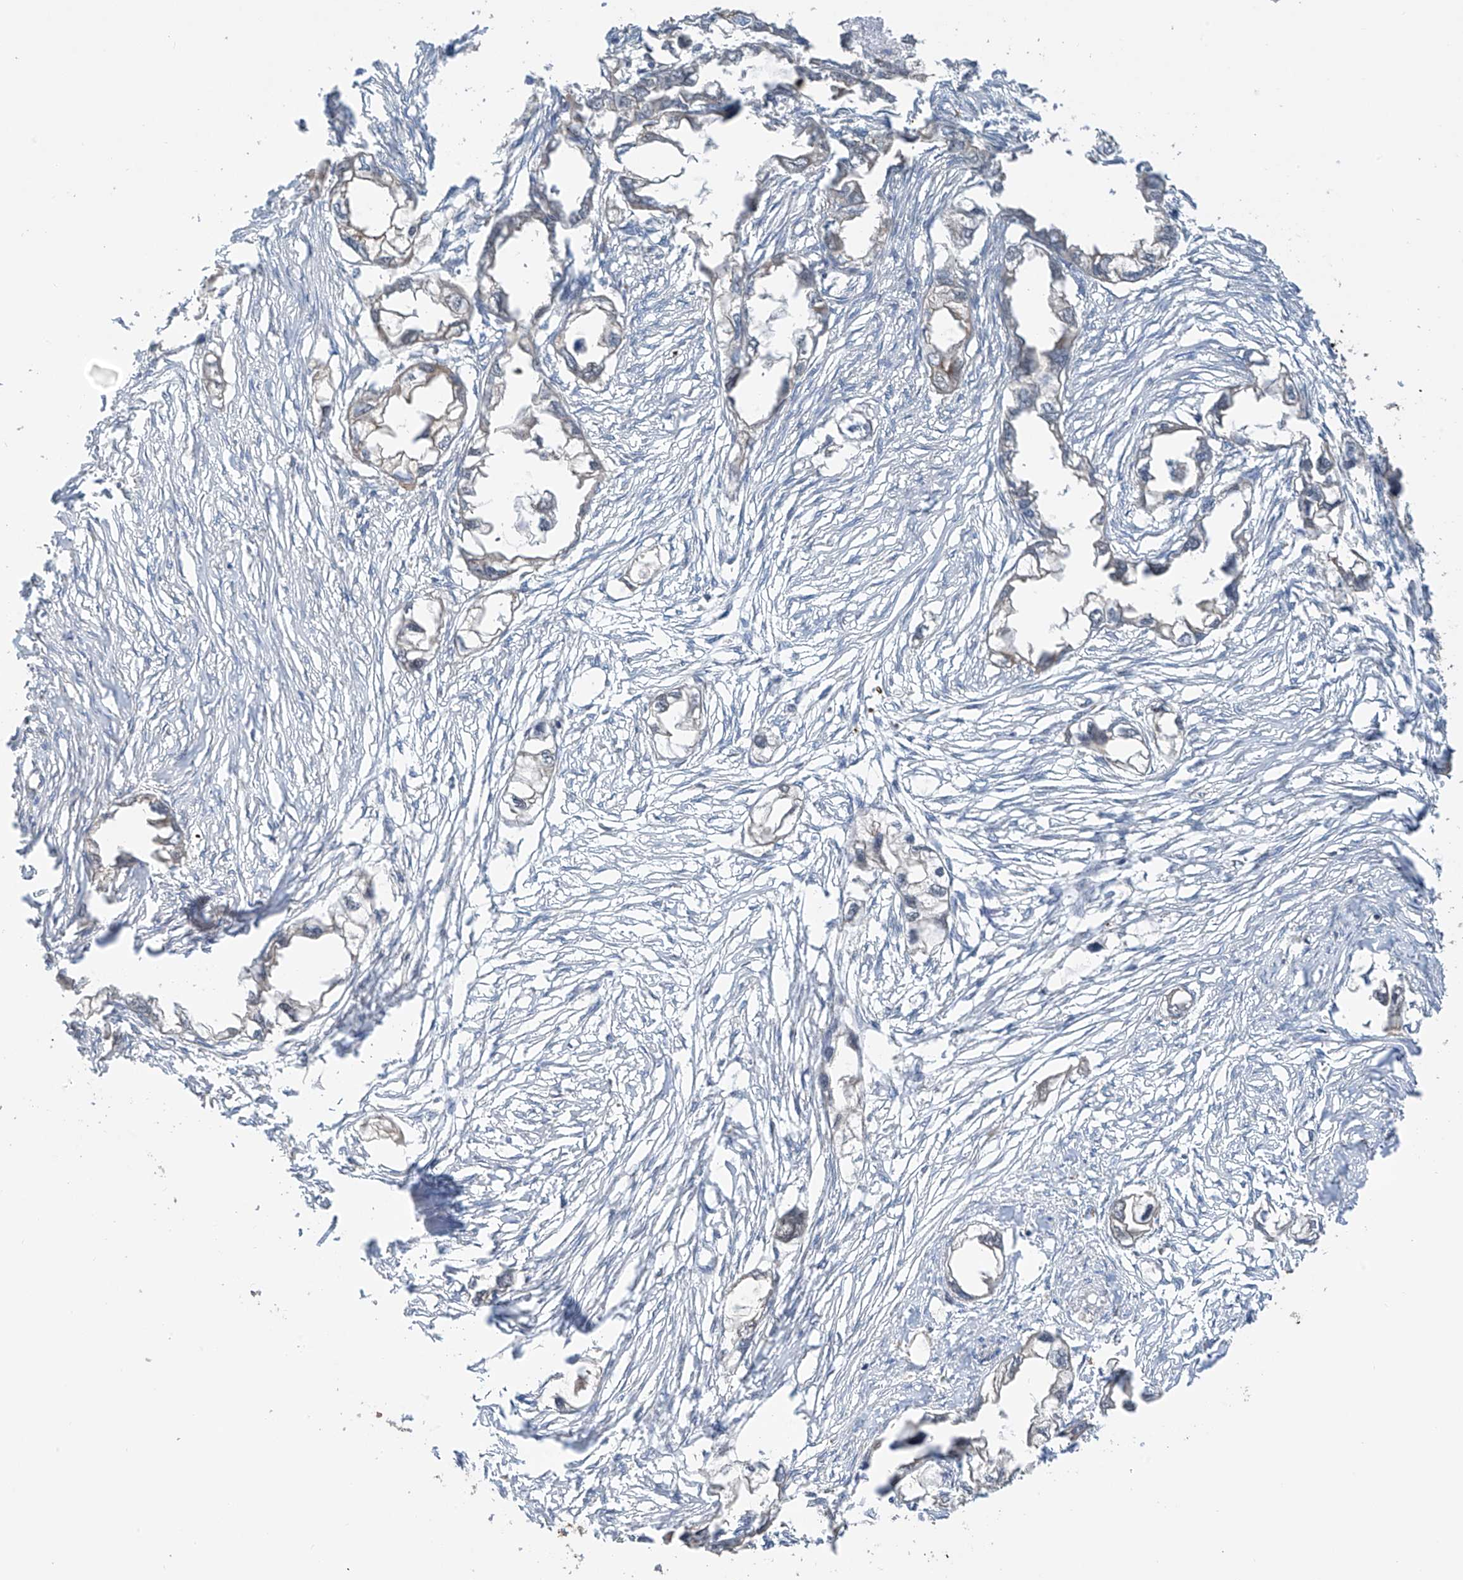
{"staining": {"intensity": "negative", "quantity": "none", "location": "none"}, "tissue": "endometrial cancer", "cell_type": "Tumor cells", "image_type": "cancer", "snomed": [{"axis": "morphology", "description": "Adenocarcinoma, NOS"}, {"axis": "morphology", "description": "Adenocarcinoma, metastatic, NOS"}, {"axis": "topography", "description": "Adipose tissue"}, {"axis": "topography", "description": "Endometrium"}], "caption": "This is an immunohistochemistry image of metastatic adenocarcinoma (endometrial). There is no staining in tumor cells.", "gene": "RPAIN", "patient": {"sex": "female", "age": 67}}